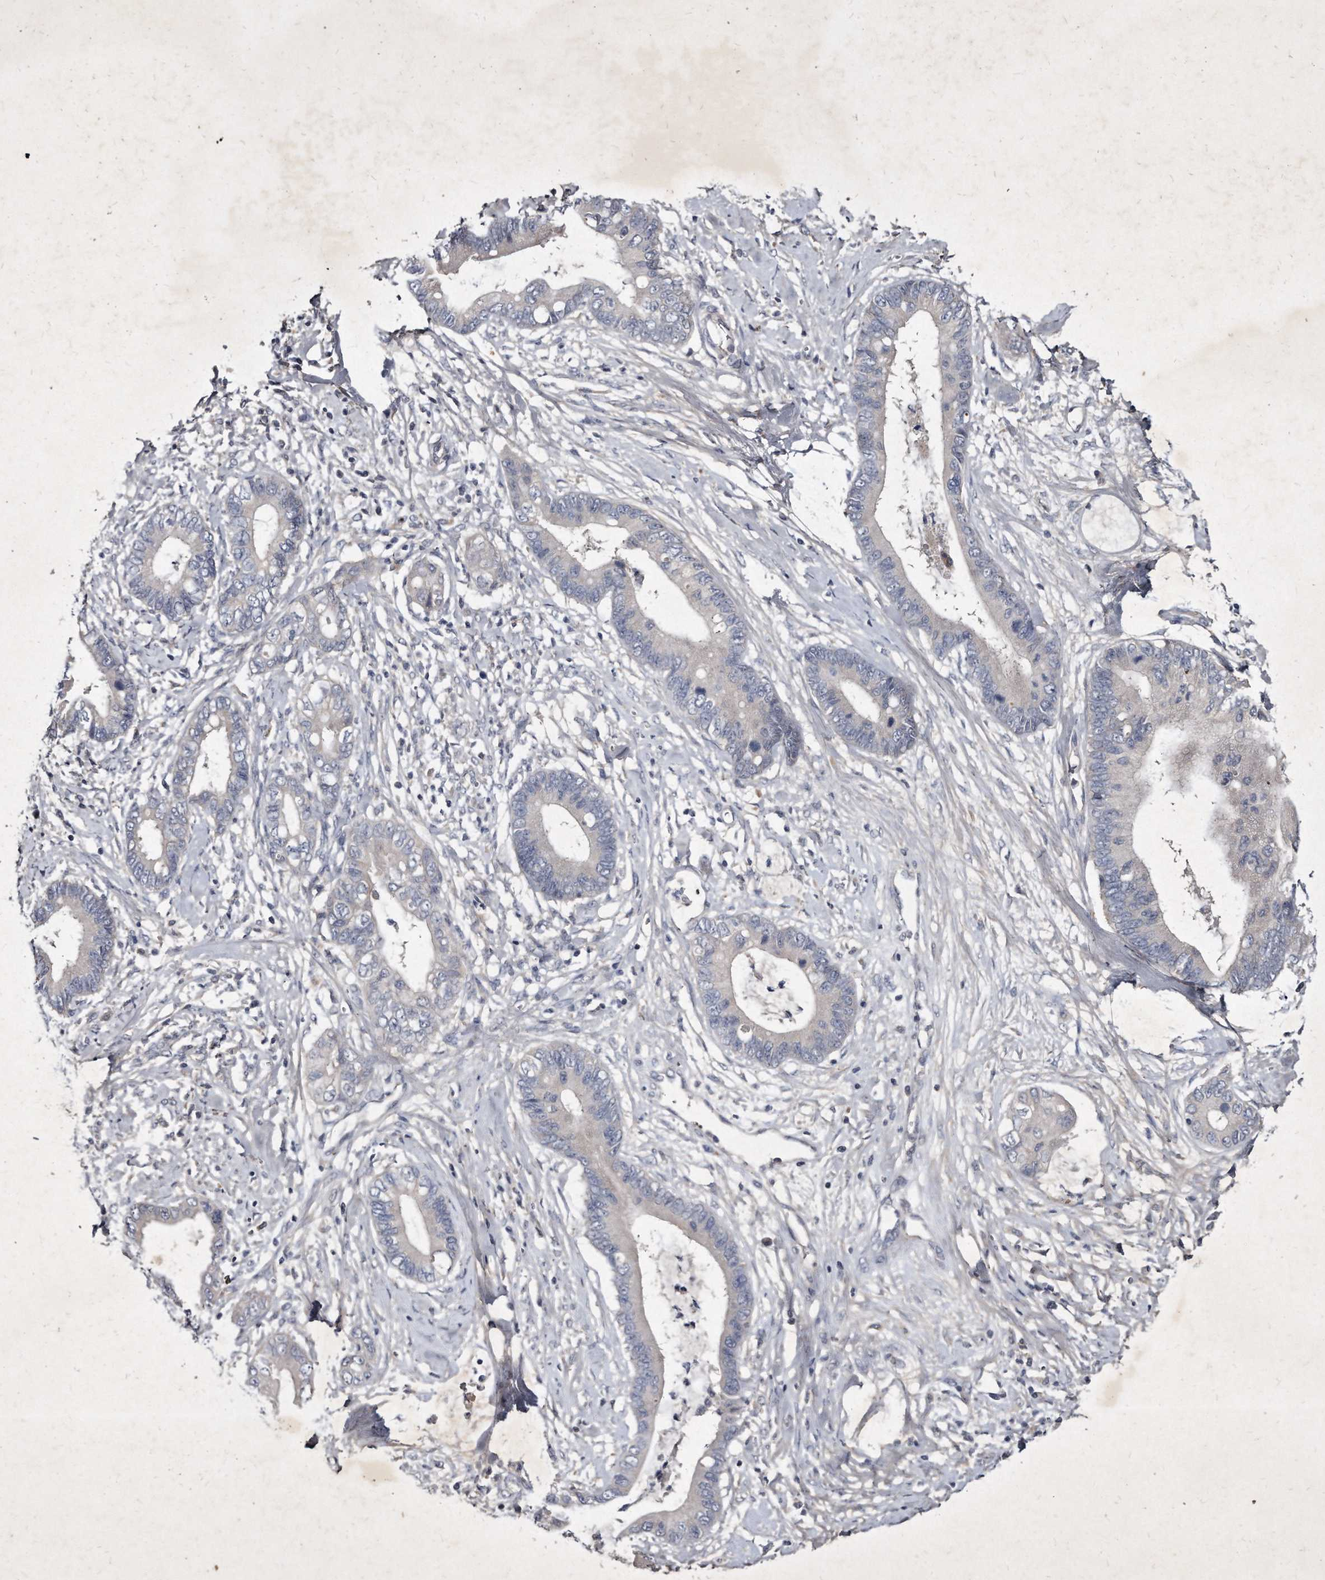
{"staining": {"intensity": "negative", "quantity": "none", "location": "none"}, "tissue": "cervical cancer", "cell_type": "Tumor cells", "image_type": "cancer", "snomed": [{"axis": "morphology", "description": "Adenocarcinoma, NOS"}, {"axis": "topography", "description": "Cervix"}], "caption": "Immunohistochemistry of human cervical adenocarcinoma displays no expression in tumor cells.", "gene": "KLHDC3", "patient": {"sex": "female", "age": 44}}